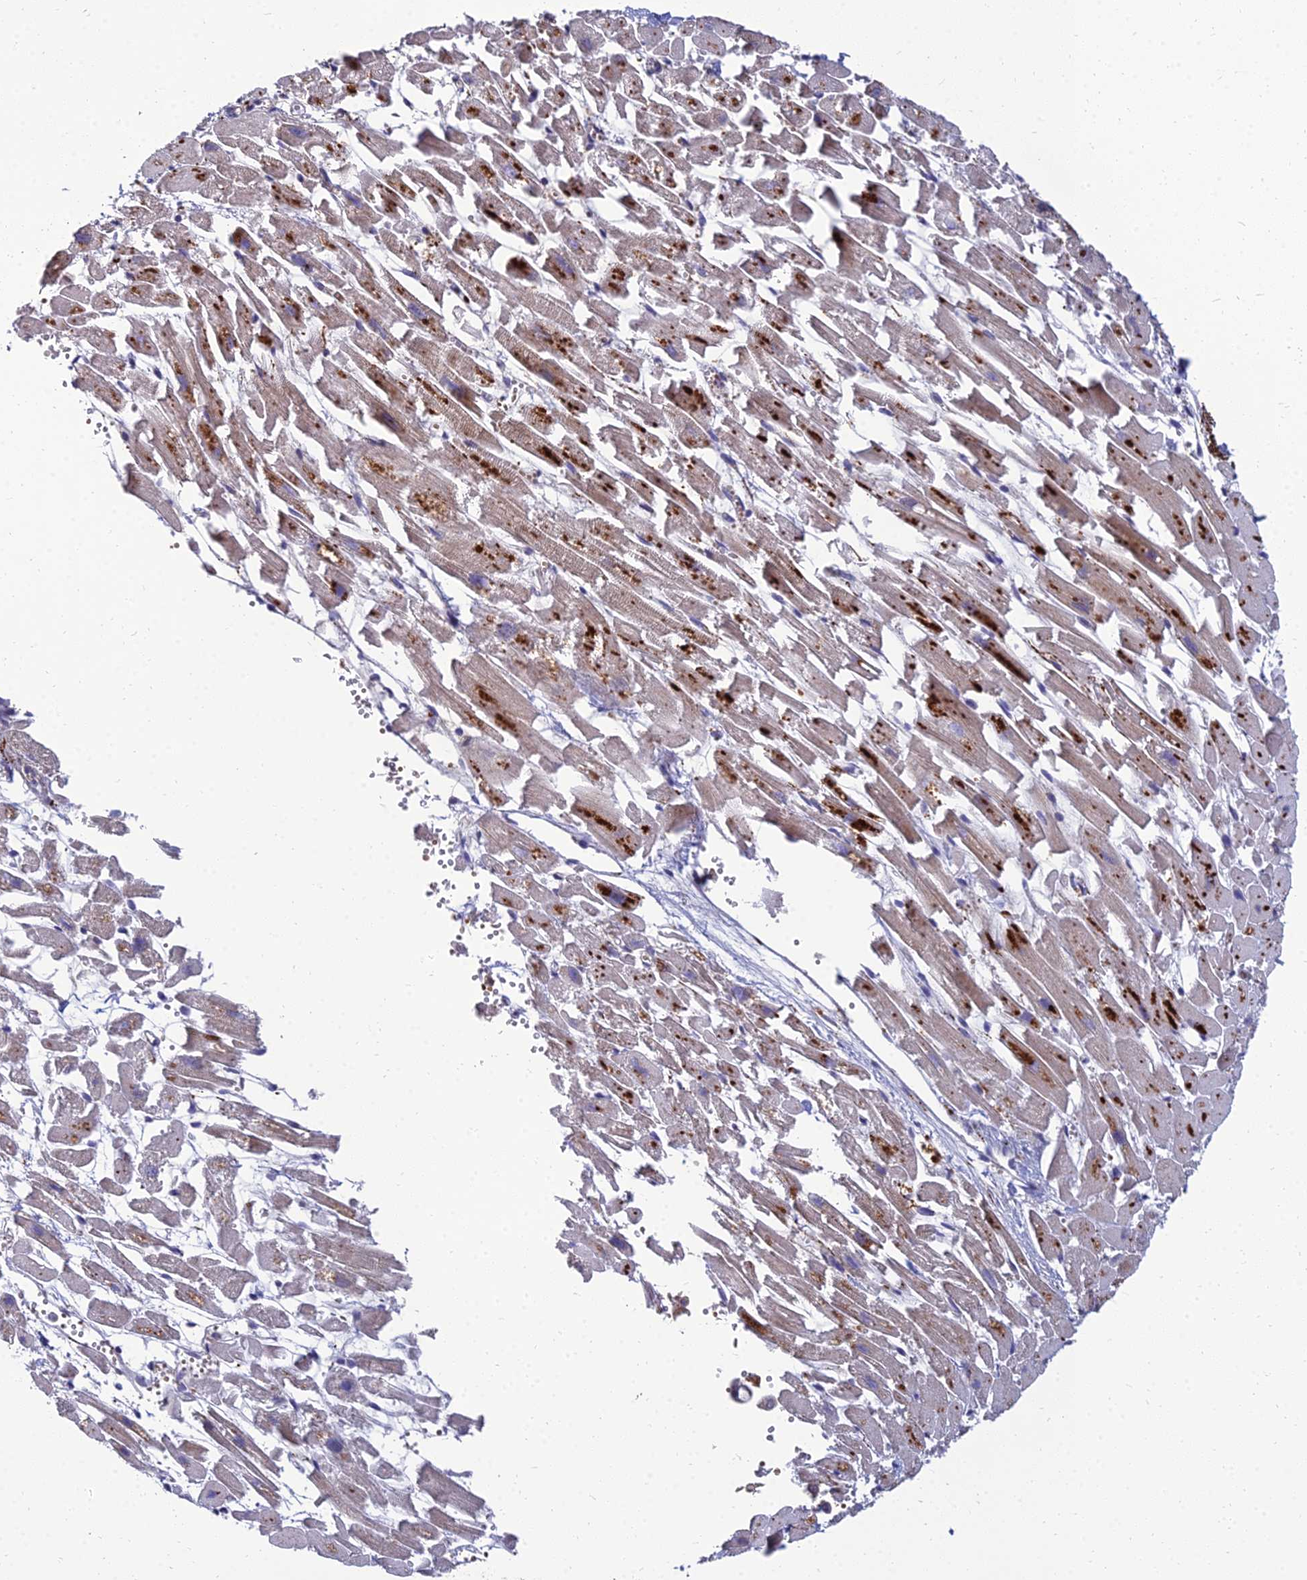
{"staining": {"intensity": "weak", "quantity": "25%-75%", "location": "cytoplasmic/membranous"}, "tissue": "heart muscle", "cell_type": "Cardiomyocytes", "image_type": "normal", "snomed": [{"axis": "morphology", "description": "Normal tissue, NOS"}, {"axis": "topography", "description": "Heart"}], "caption": "Heart muscle stained with IHC displays weak cytoplasmic/membranous expression in about 25%-75% of cardiomyocytes. (DAB = brown stain, brightfield microscopy at high magnification).", "gene": "NPY", "patient": {"sex": "female", "age": 64}}